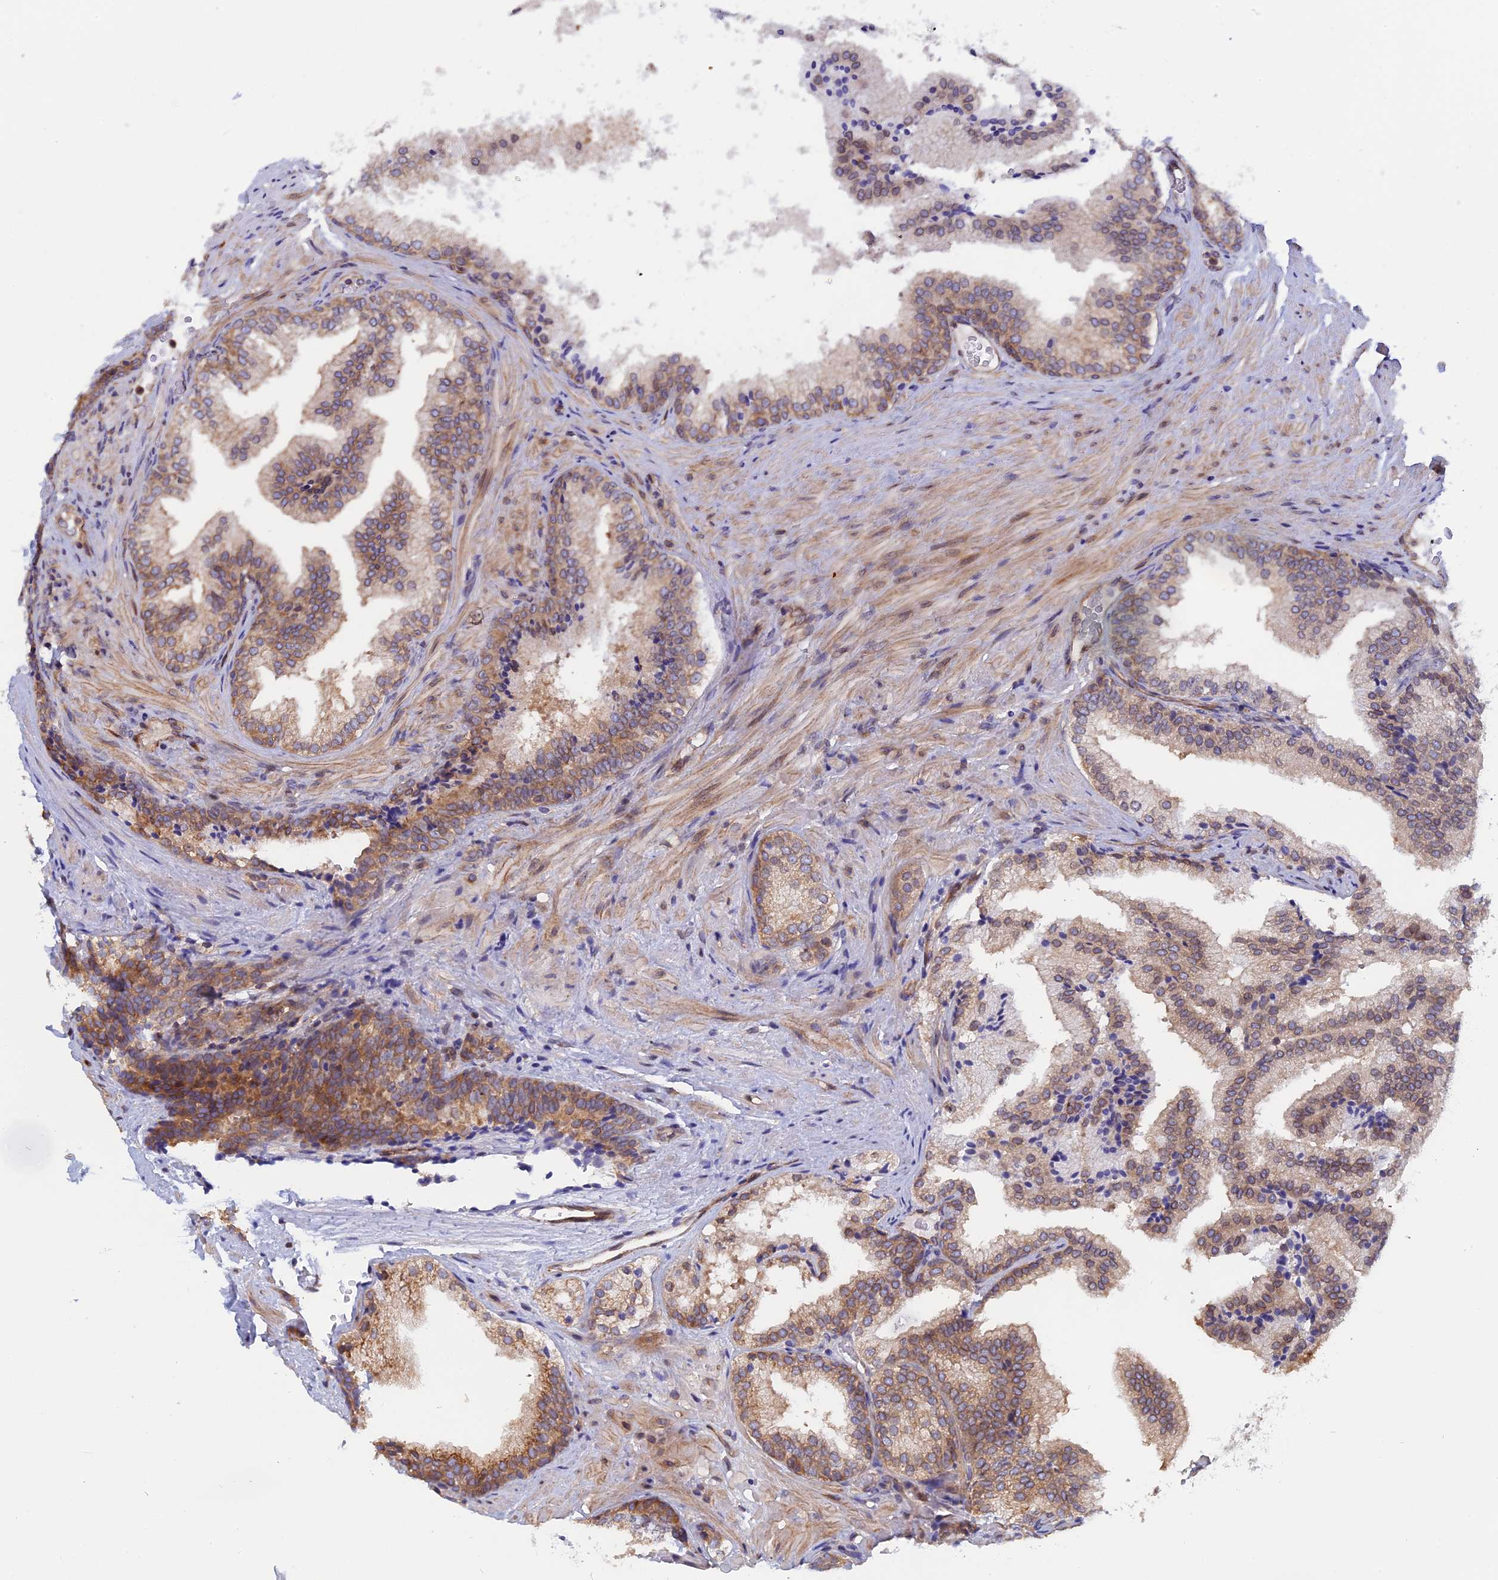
{"staining": {"intensity": "moderate", "quantity": "25%-75%", "location": "cytoplasmic/membranous"}, "tissue": "prostate", "cell_type": "Glandular cells", "image_type": "normal", "snomed": [{"axis": "morphology", "description": "Normal tissue, NOS"}, {"axis": "topography", "description": "Prostate"}], "caption": "Benign prostate exhibits moderate cytoplasmic/membranous positivity in about 25%-75% of glandular cells, visualized by immunohistochemistry.", "gene": "NAA10", "patient": {"sex": "male", "age": 76}}